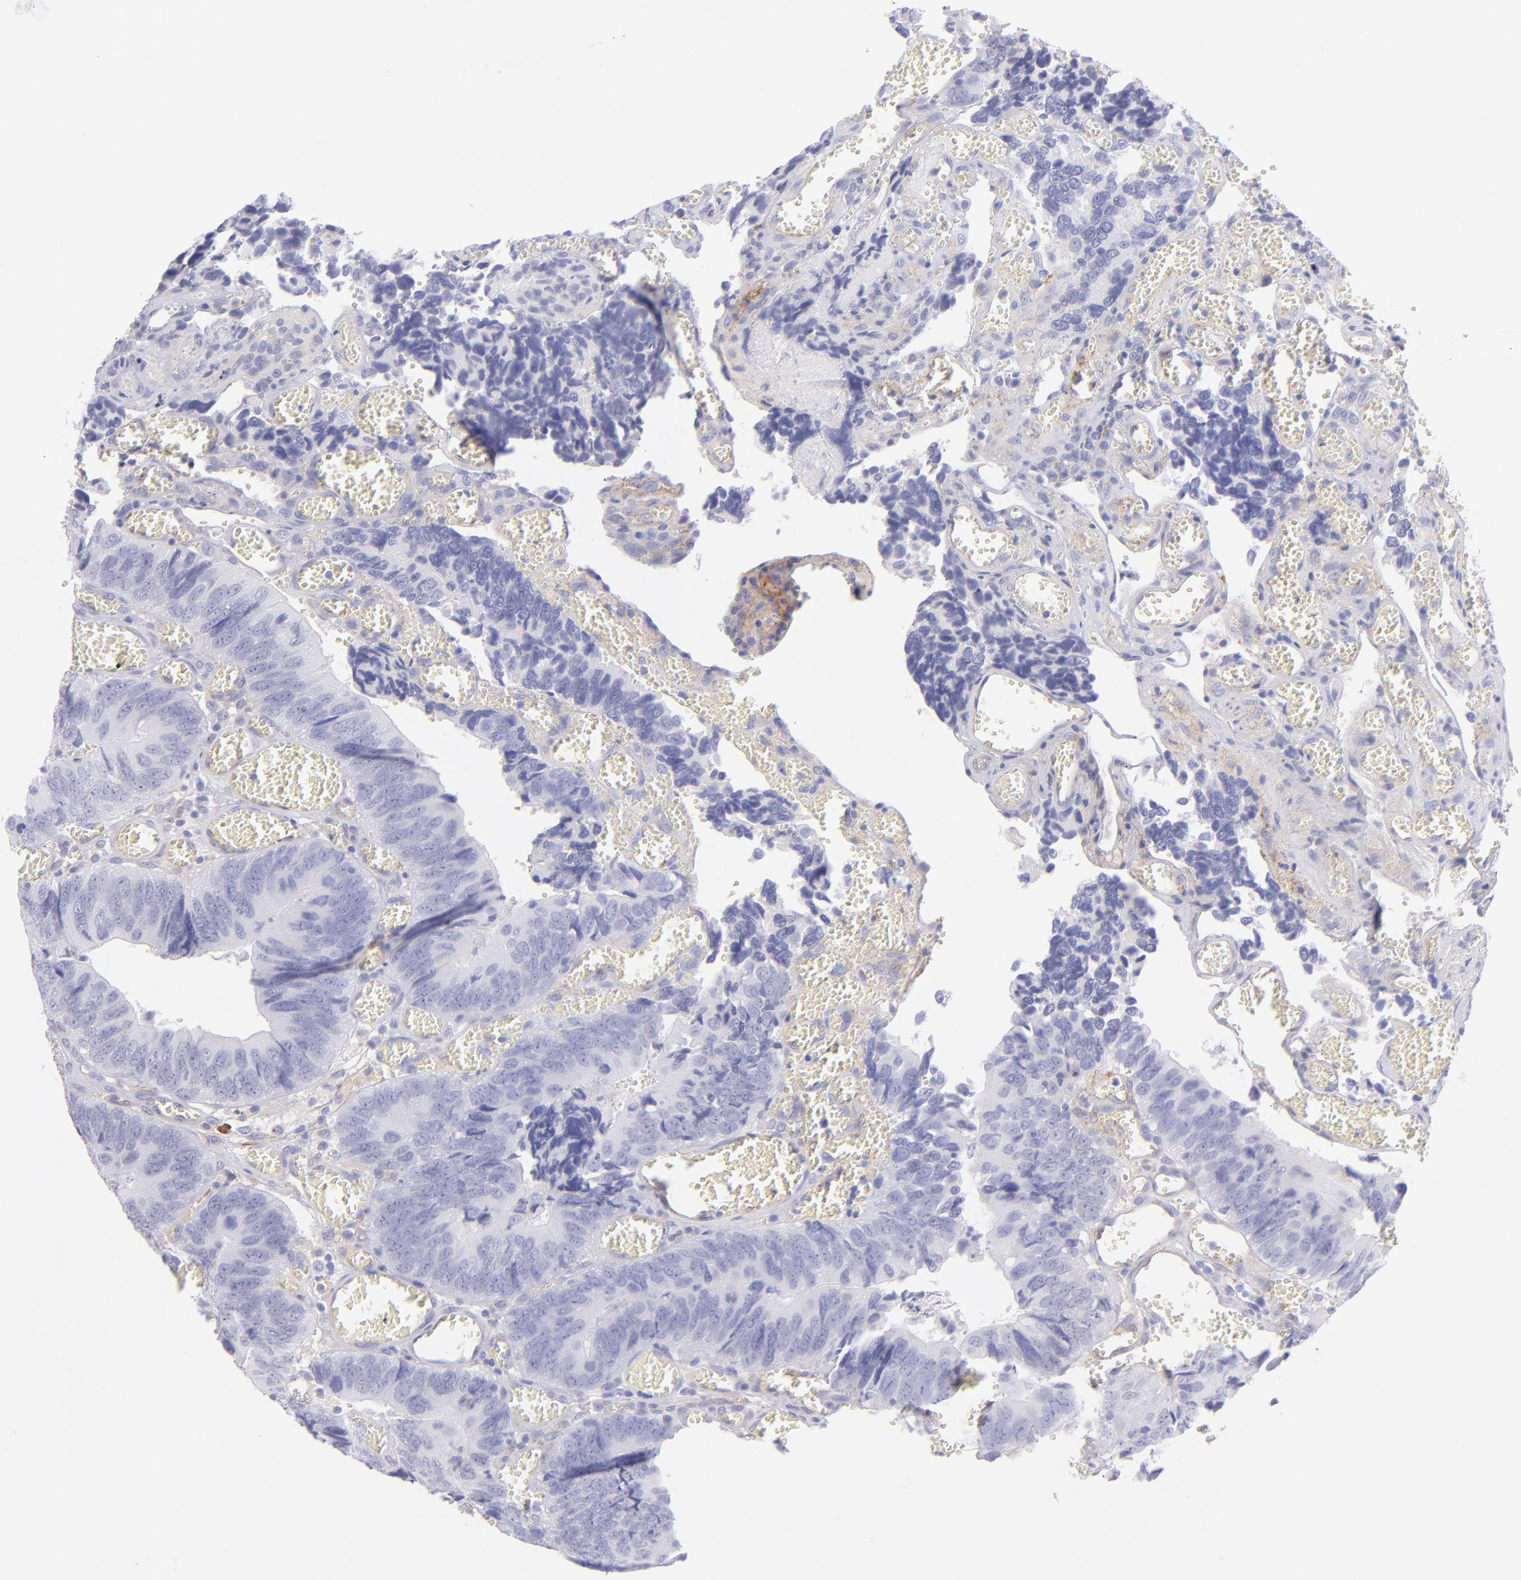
{"staining": {"intensity": "negative", "quantity": "none", "location": "none"}, "tissue": "colorectal cancer", "cell_type": "Tumor cells", "image_type": "cancer", "snomed": [{"axis": "morphology", "description": "Adenocarcinoma, NOS"}, {"axis": "topography", "description": "Colon"}], "caption": "The photomicrograph displays no staining of tumor cells in adenocarcinoma (colorectal).", "gene": "CD81", "patient": {"sex": "male", "age": 72}}